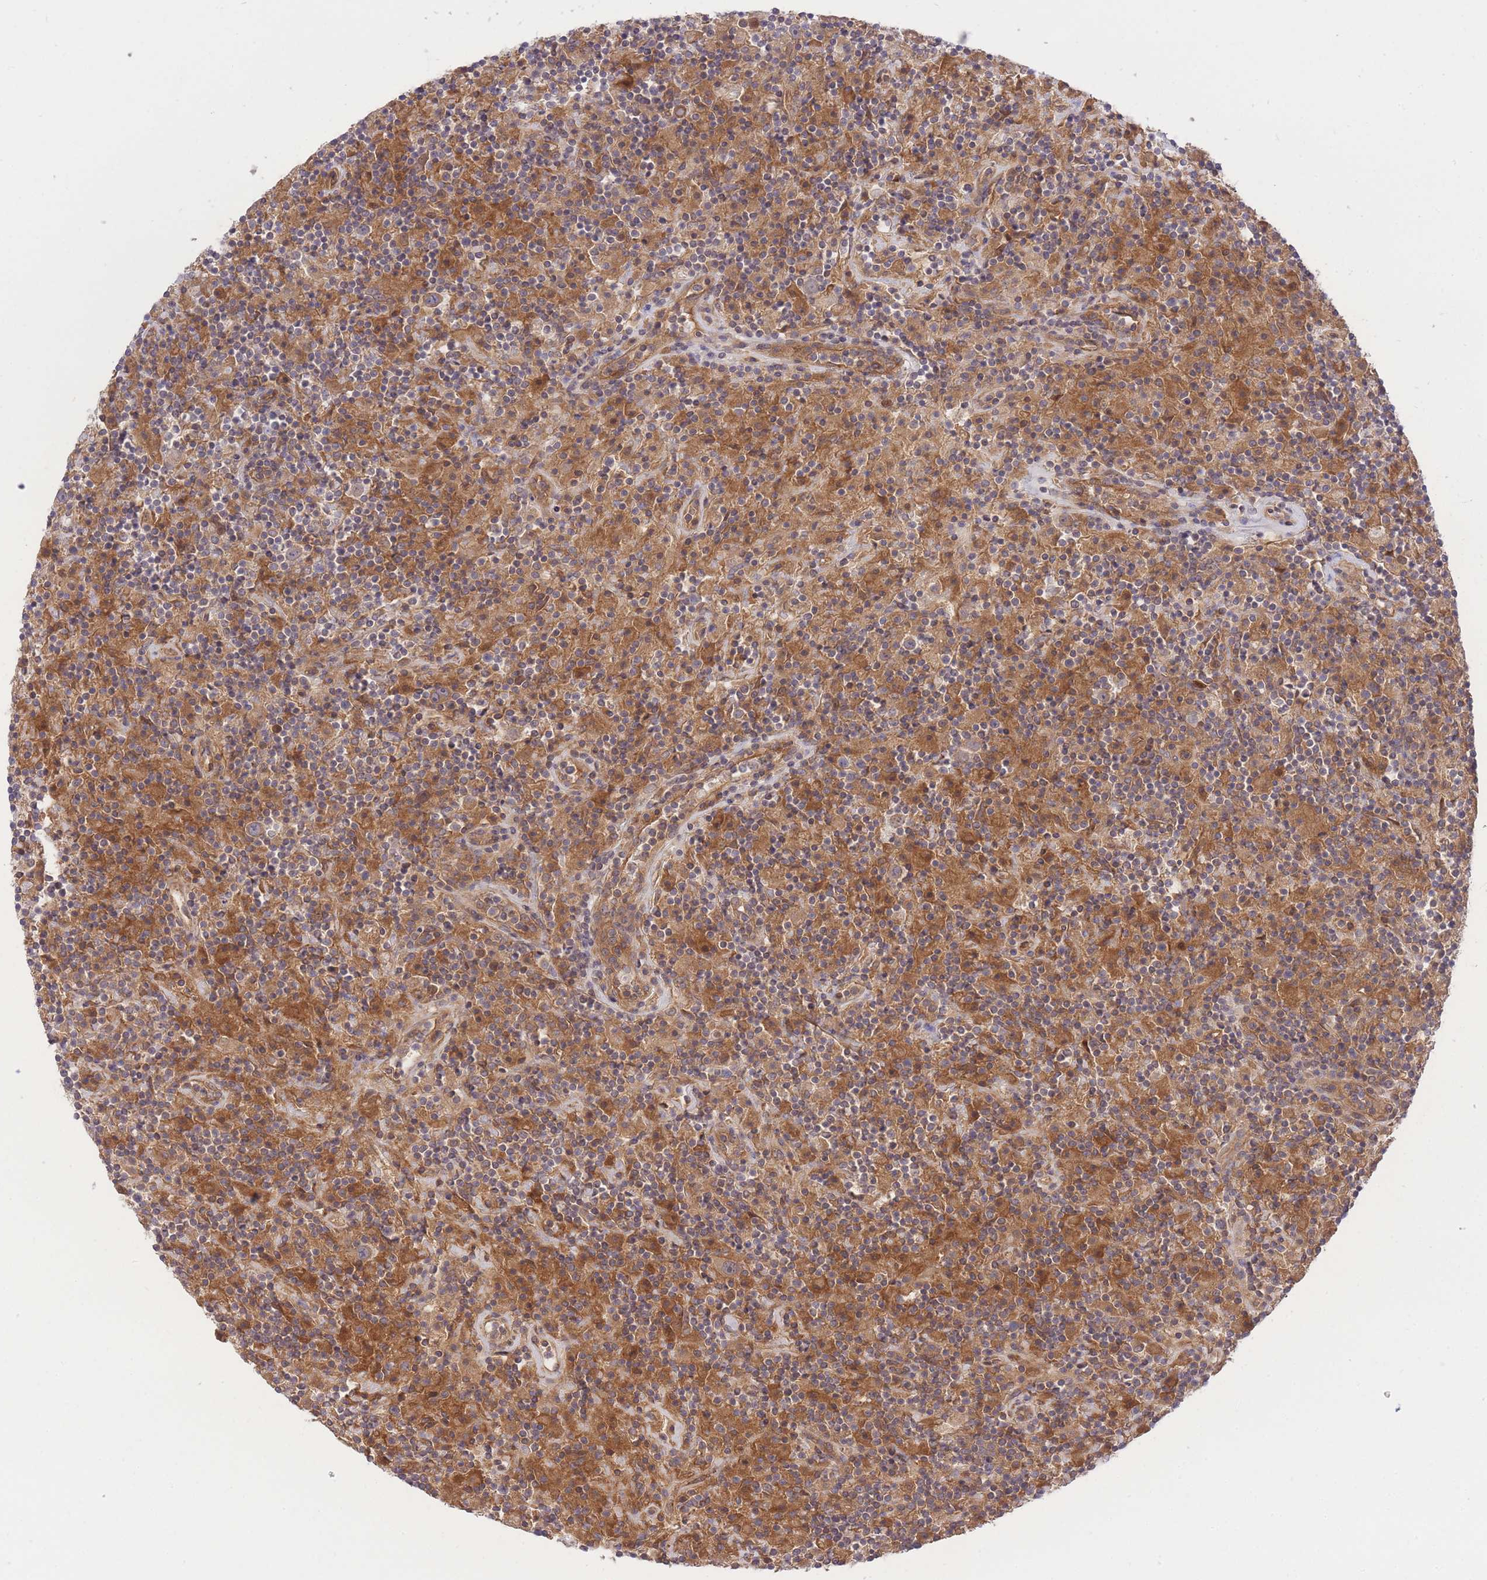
{"staining": {"intensity": "moderate", "quantity": ">75%", "location": "cytoplasmic/membranous"}, "tissue": "lymphoma", "cell_type": "Tumor cells", "image_type": "cancer", "snomed": [{"axis": "morphology", "description": "Hodgkin's disease, NOS"}, {"axis": "topography", "description": "Lymph node"}], "caption": "Moderate cytoplasmic/membranous positivity is appreciated in approximately >75% of tumor cells in lymphoma.", "gene": "PREP", "patient": {"sex": "male", "age": 70}}